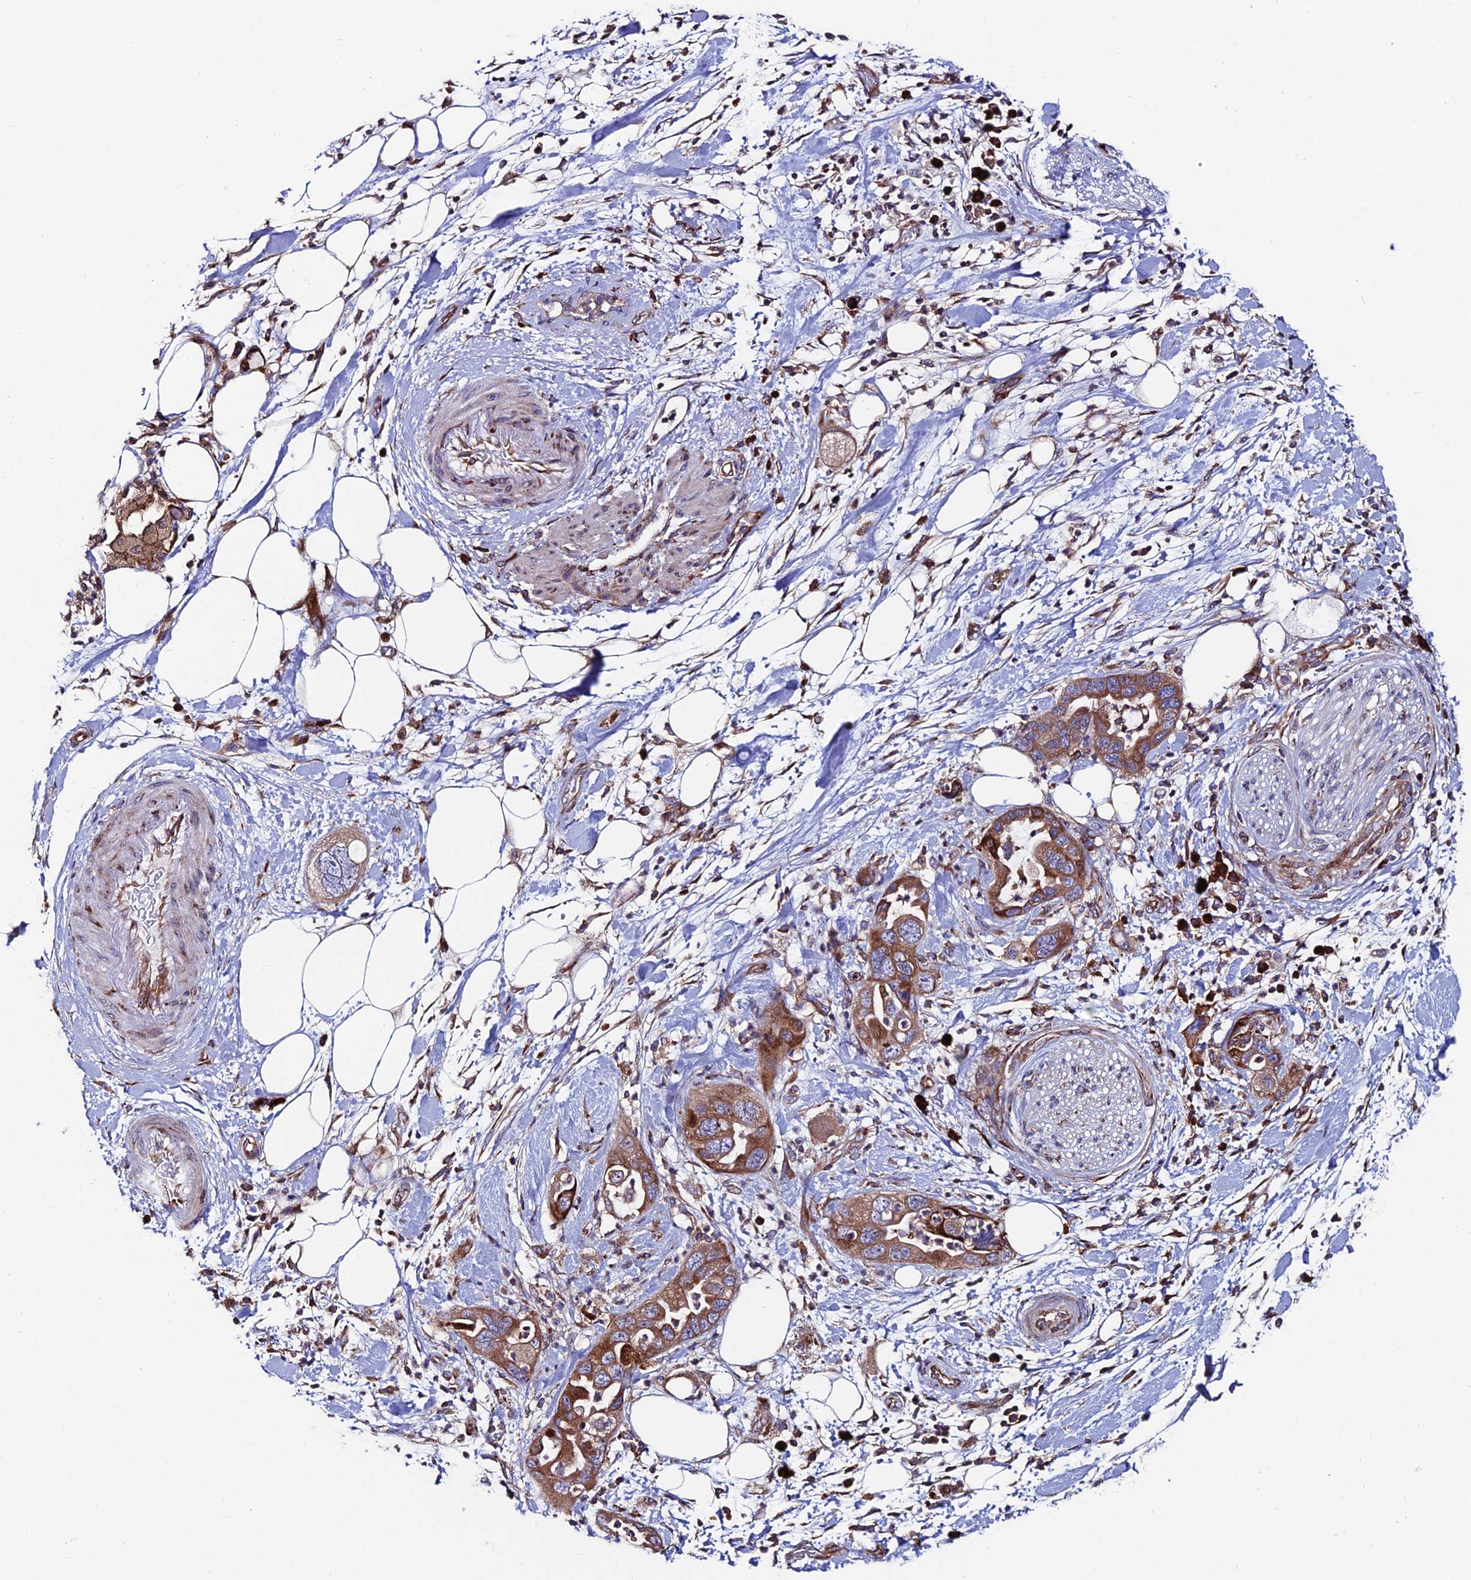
{"staining": {"intensity": "strong", "quantity": ">75%", "location": "cytoplasmic/membranous"}, "tissue": "pancreatic cancer", "cell_type": "Tumor cells", "image_type": "cancer", "snomed": [{"axis": "morphology", "description": "Adenocarcinoma, NOS"}, {"axis": "topography", "description": "Pancreas"}], "caption": "Human pancreatic adenocarcinoma stained with a brown dye shows strong cytoplasmic/membranous positive expression in about >75% of tumor cells.", "gene": "EIF3K", "patient": {"sex": "female", "age": 71}}